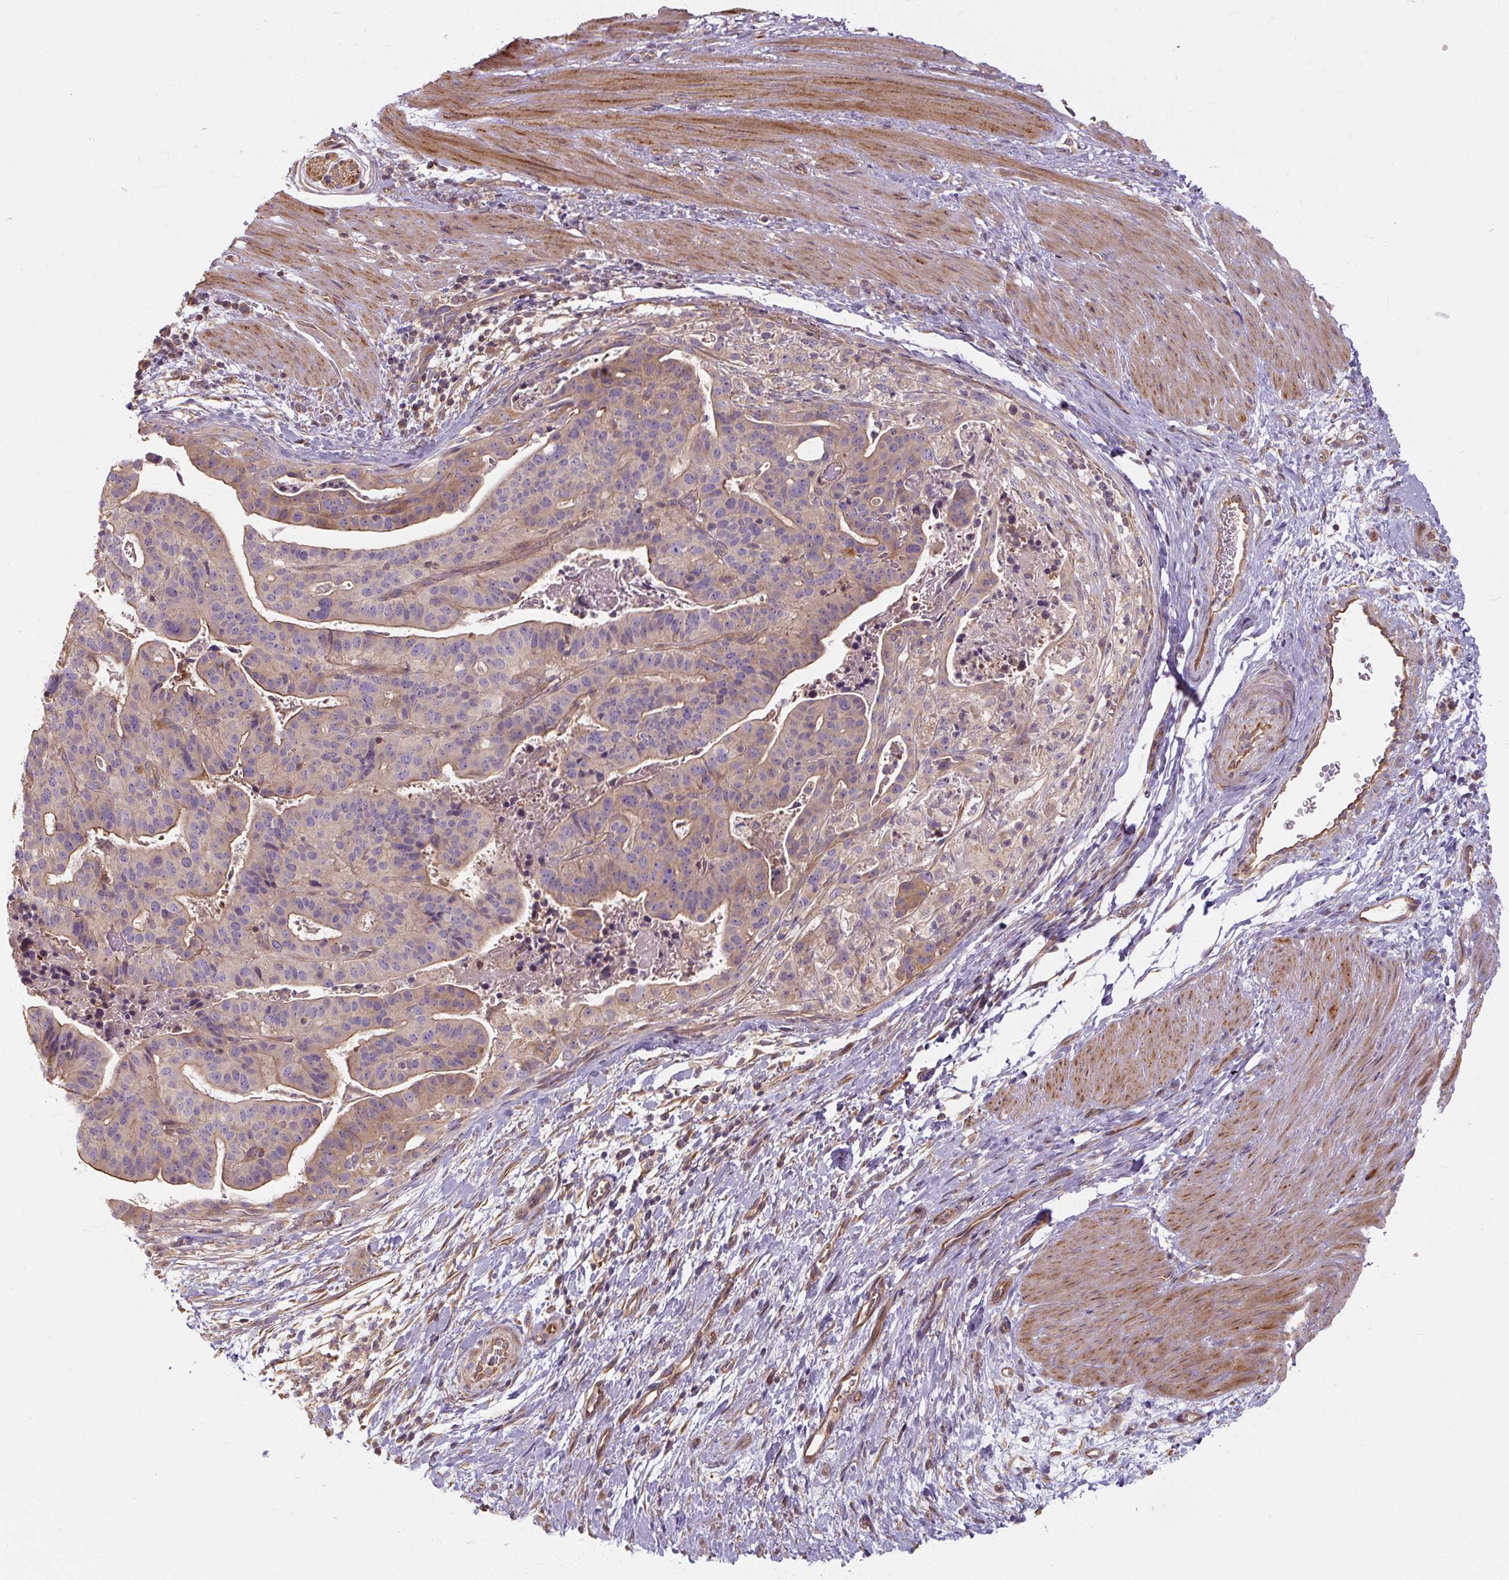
{"staining": {"intensity": "moderate", "quantity": "25%-75%", "location": "cytoplasmic/membranous"}, "tissue": "stomach cancer", "cell_type": "Tumor cells", "image_type": "cancer", "snomed": [{"axis": "morphology", "description": "Adenocarcinoma, NOS"}, {"axis": "topography", "description": "Stomach"}], "caption": "The photomicrograph exhibits a brown stain indicating the presence of a protein in the cytoplasmic/membranous of tumor cells in stomach cancer.", "gene": "RB1CC1", "patient": {"sex": "male", "age": 48}}